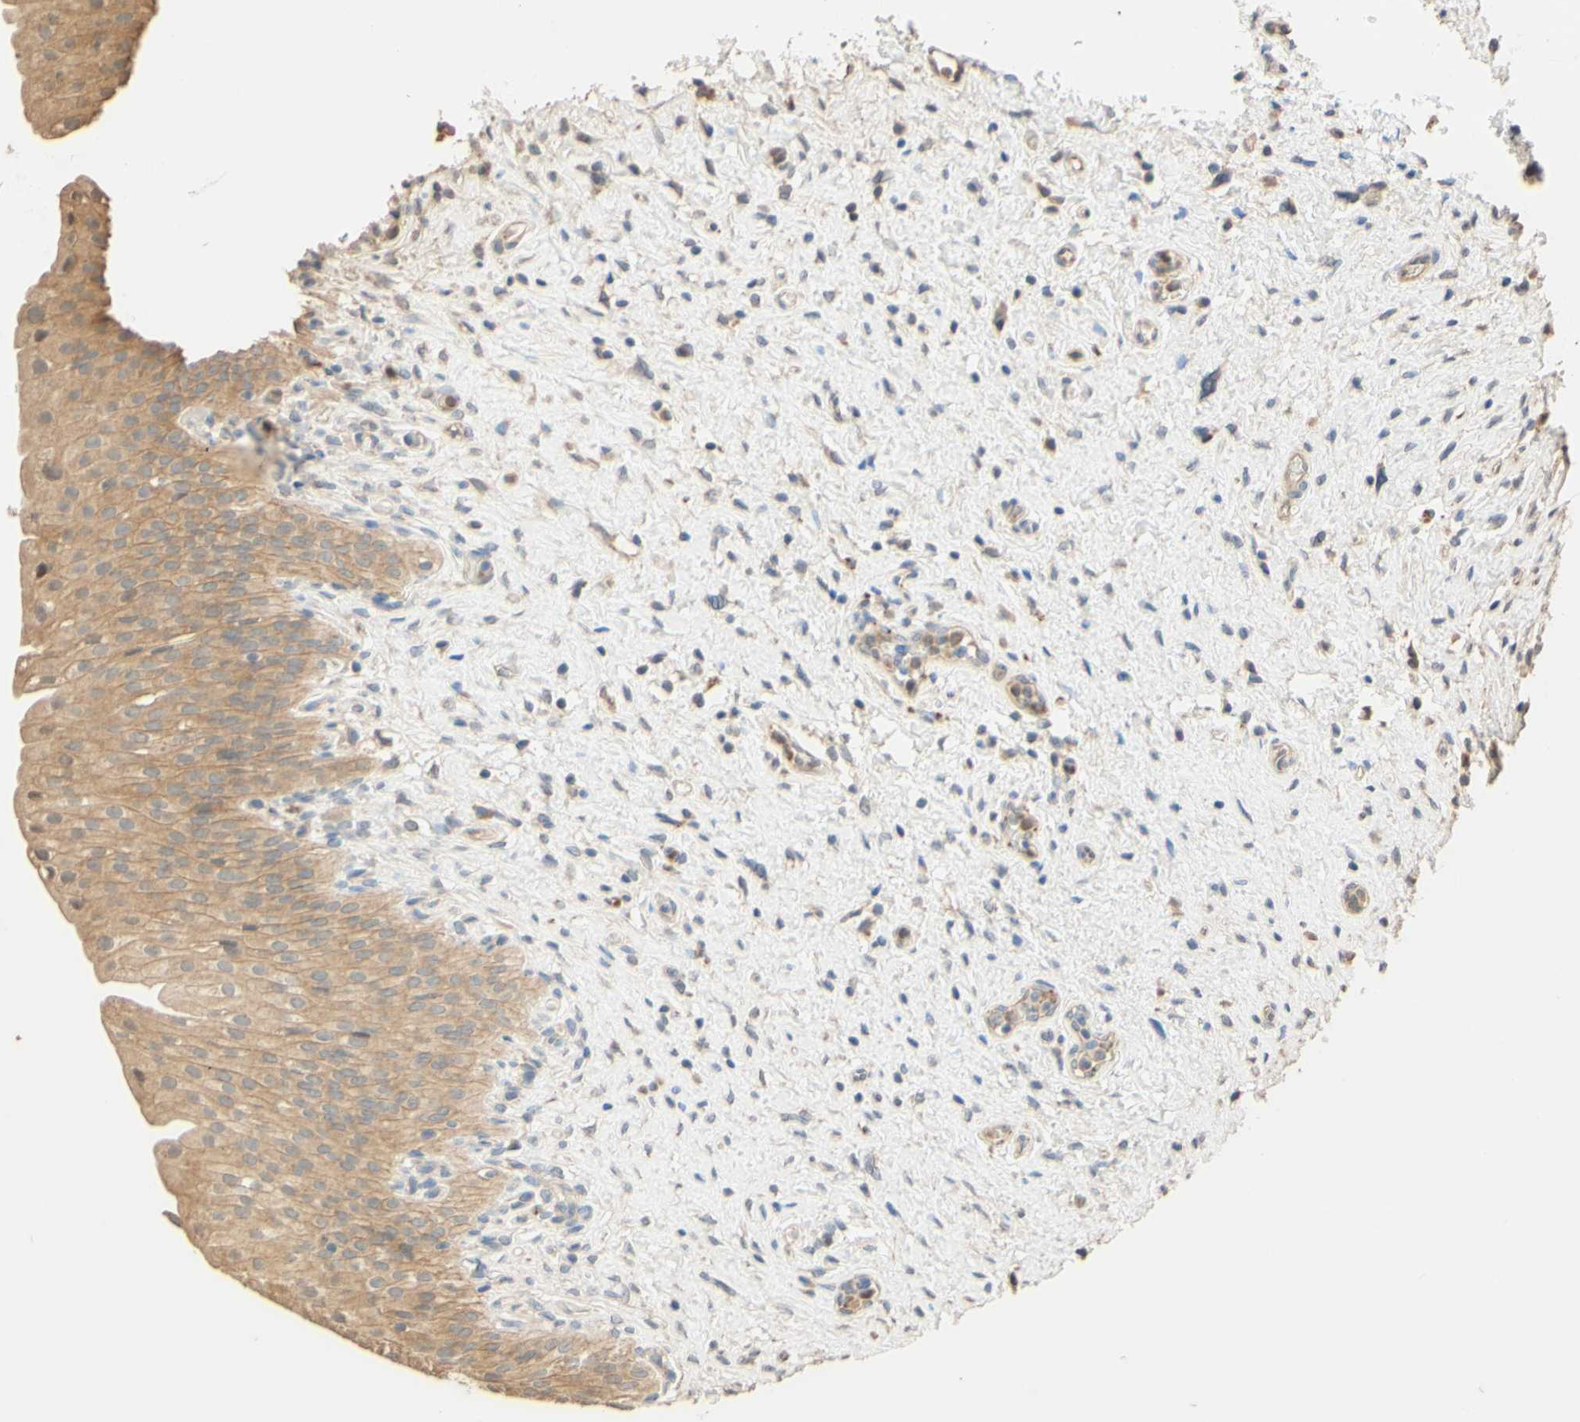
{"staining": {"intensity": "moderate", "quantity": ">75%", "location": "cytoplasmic/membranous"}, "tissue": "urinary bladder", "cell_type": "Urothelial cells", "image_type": "normal", "snomed": [{"axis": "morphology", "description": "Normal tissue, NOS"}, {"axis": "morphology", "description": "Urothelial carcinoma, High grade"}, {"axis": "topography", "description": "Urinary bladder"}], "caption": "IHC staining of normal urinary bladder, which shows medium levels of moderate cytoplasmic/membranous staining in approximately >75% of urothelial cells indicating moderate cytoplasmic/membranous protein staining. The staining was performed using DAB (brown) for protein detection and nuclei were counterstained in hematoxylin (blue).", "gene": "SMIM19", "patient": {"sex": "male", "age": 46}}